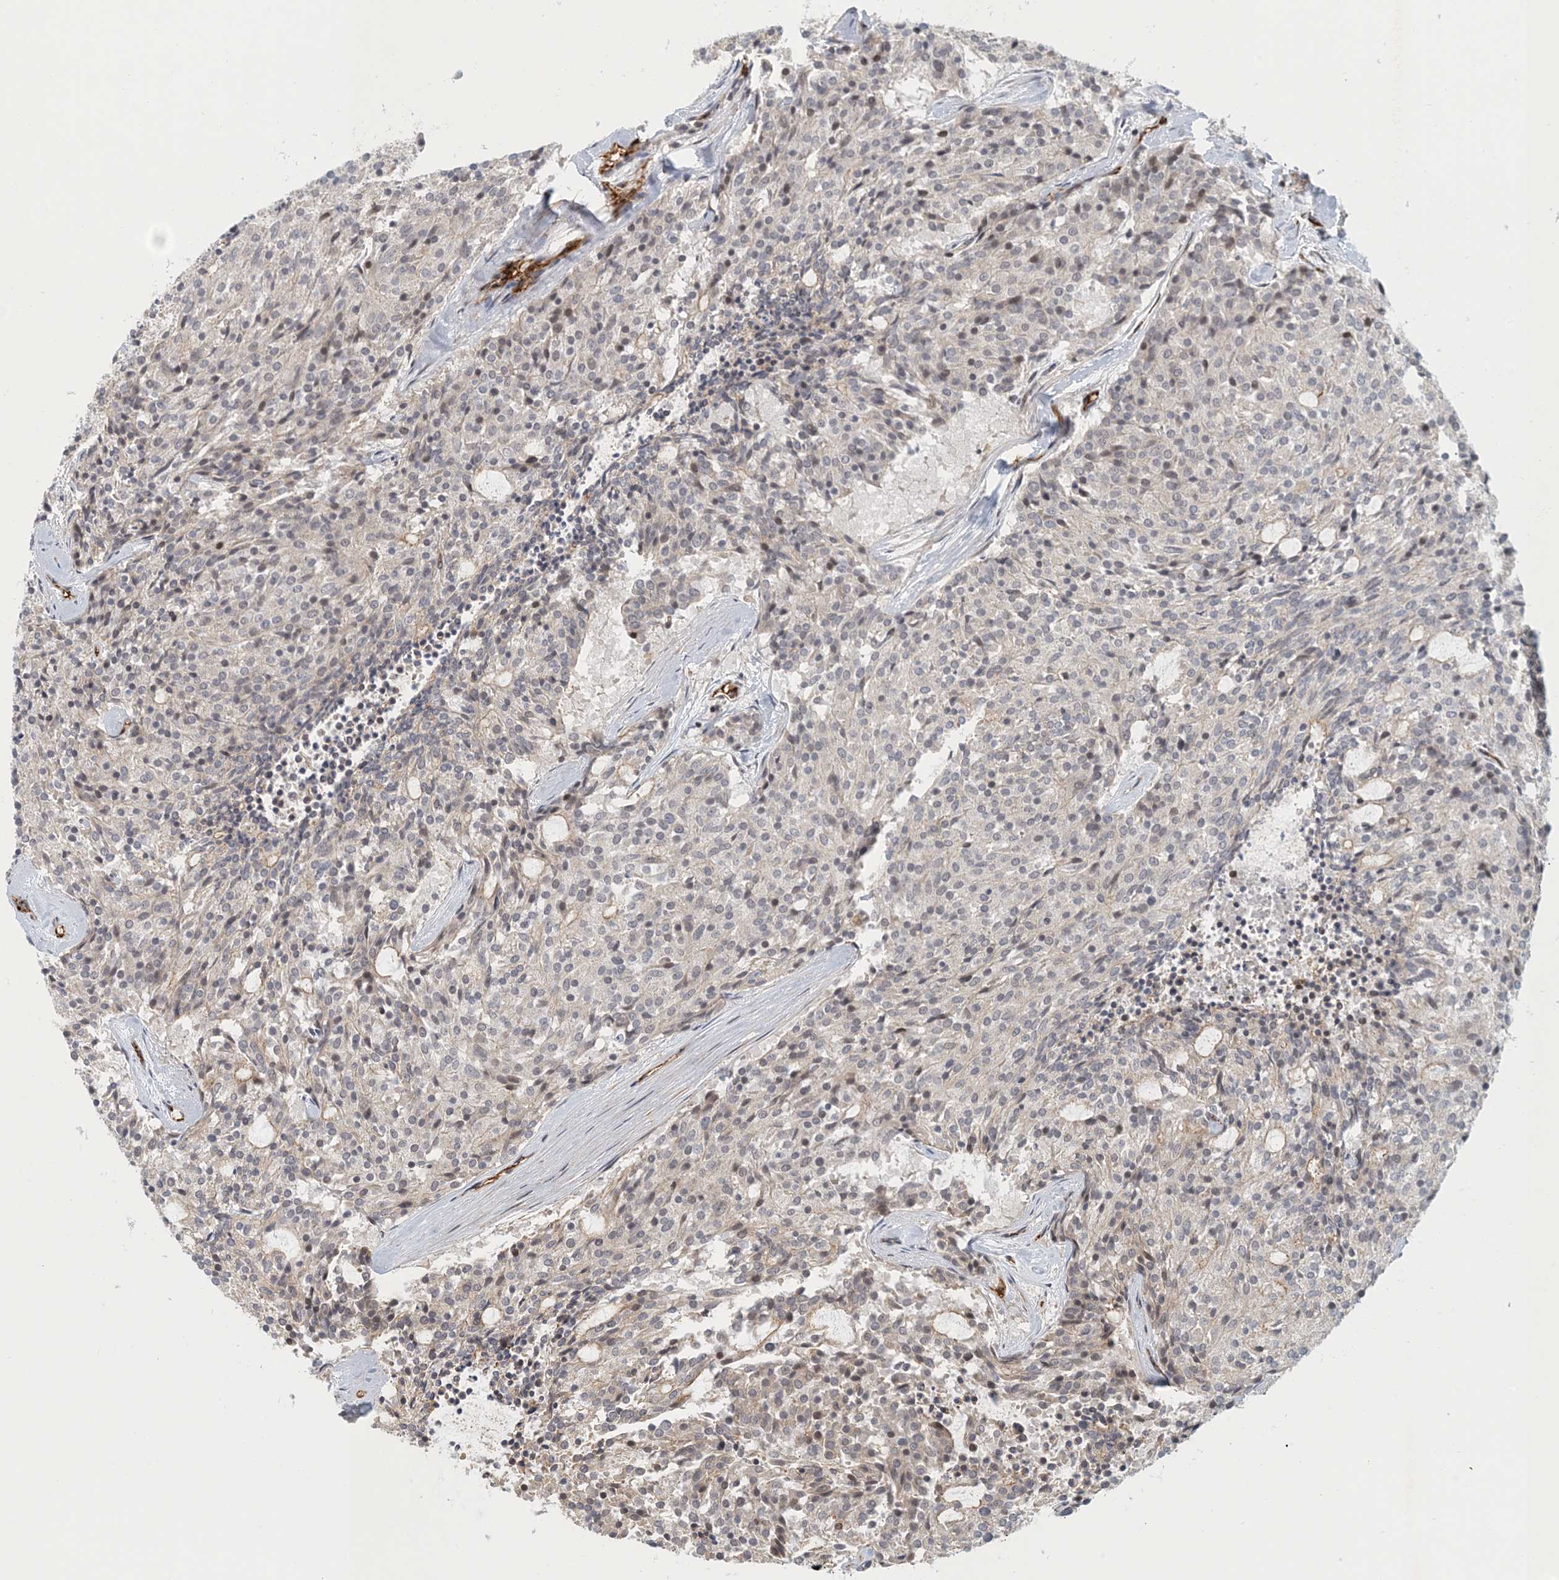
{"staining": {"intensity": "negative", "quantity": "none", "location": "none"}, "tissue": "carcinoid", "cell_type": "Tumor cells", "image_type": "cancer", "snomed": [{"axis": "morphology", "description": "Carcinoid, malignant, NOS"}, {"axis": "topography", "description": "Pancreas"}], "caption": "Tumor cells show no significant positivity in malignant carcinoid.", "gene": "MAPKBP1", "patient": {"sex": "female", "age": 54}}